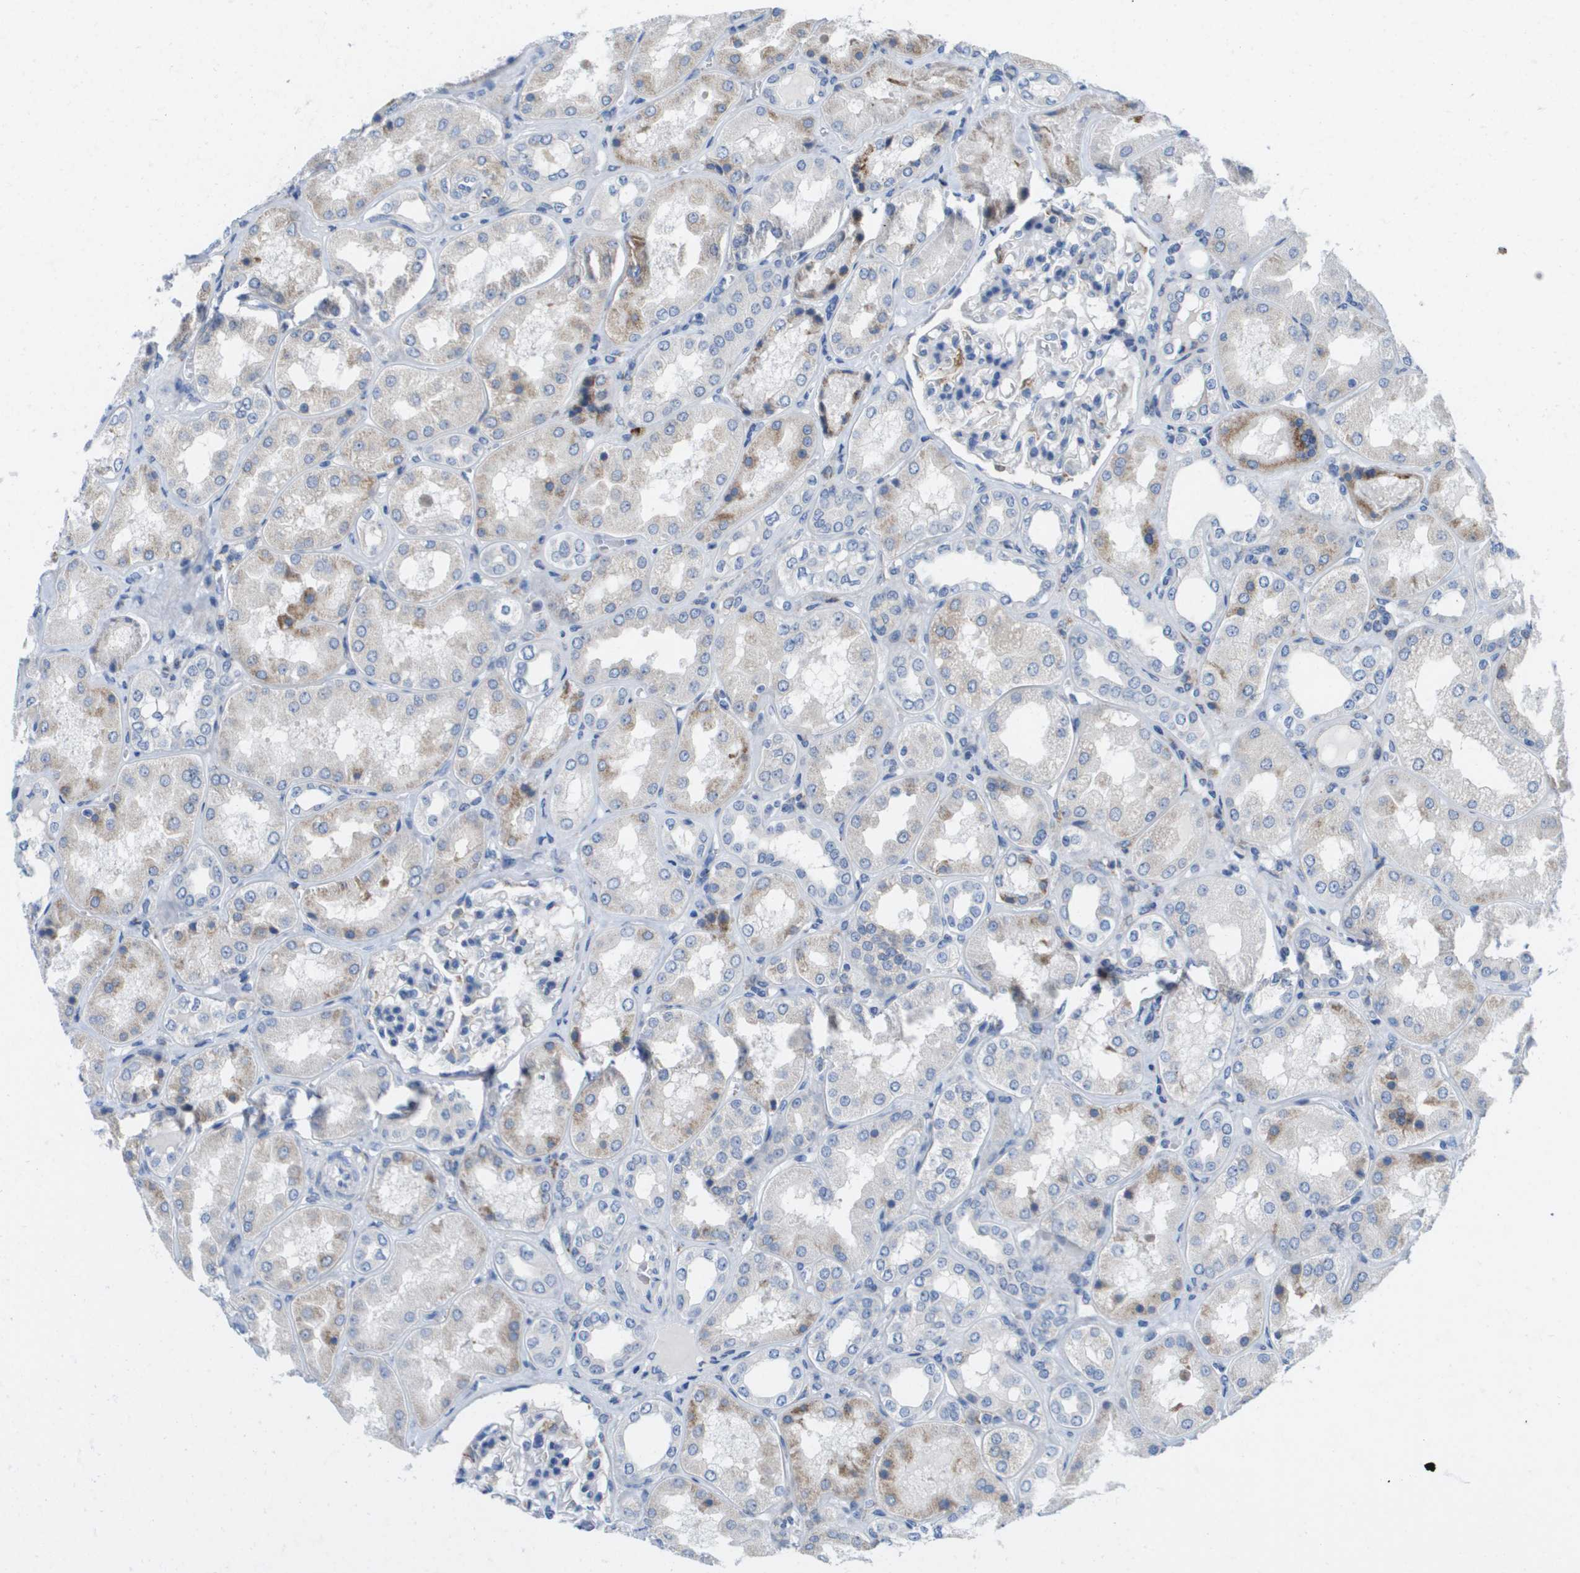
{"staining": {"intensity": "negative", "quantity": "none", "location": "none"}, "tissue": "kidney", "cell_type": "Cells in glomeruli", "image_type": "normal", "snomed": [{"axis": "morphology", "description": "Normal tissue, NOS"}, {"axis": "topography", "description": "Kidney"}], "caption": "Immunohistochemical staining of unremarkable kidney demonstrates no significant staining in cells in glomeruli. (Brightfield microscopy of DAB (3,3'-diaminobenzidine) IHC at high magnification).", "gene": "CD3G", "patient": {"sex": "female", "age": 56}}